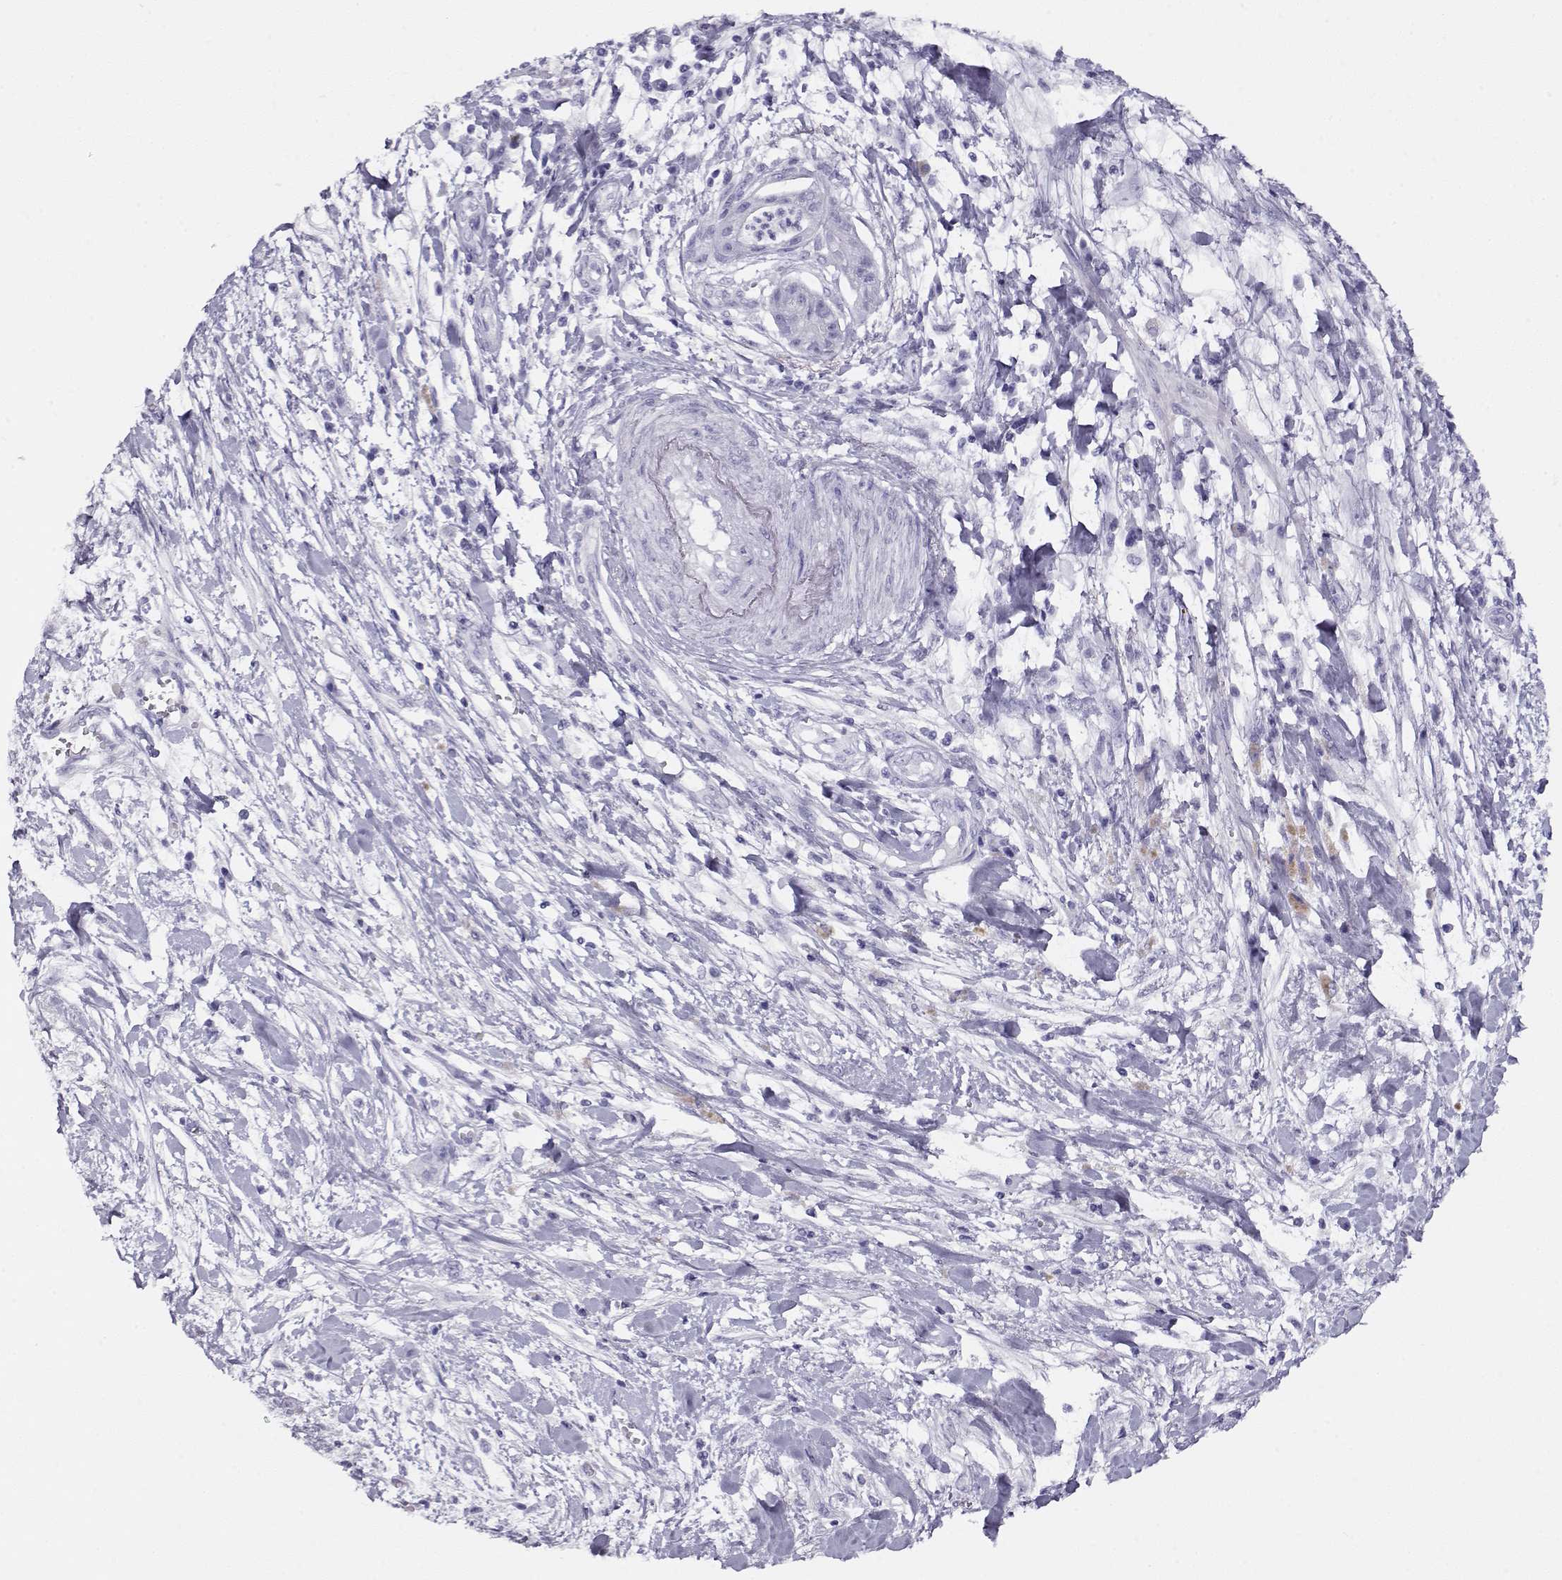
{"staining": {"intensity": "negative", "quantity": "none", "location": "none"}, "tissue": "pancreatic cancer", "cell_type": "Tumor cells", "image_type": "cancer", "snomed": [{"axis": "morphology", "description": "Normal tissue, NOS"}, {"axis": "morphology", "description": "Adenocarcinoma, NOS"}, {"axis": "topography", "description": "Lymph node"}, {"axis": "topography", "description": "Pancreas"}], "caption": "Tumor cells show no significant protein positivity in pancreatic cancer. Nuclei are stained in blue.", "gene": "CRX", "patient": {"sex": "female", "age": 58}}